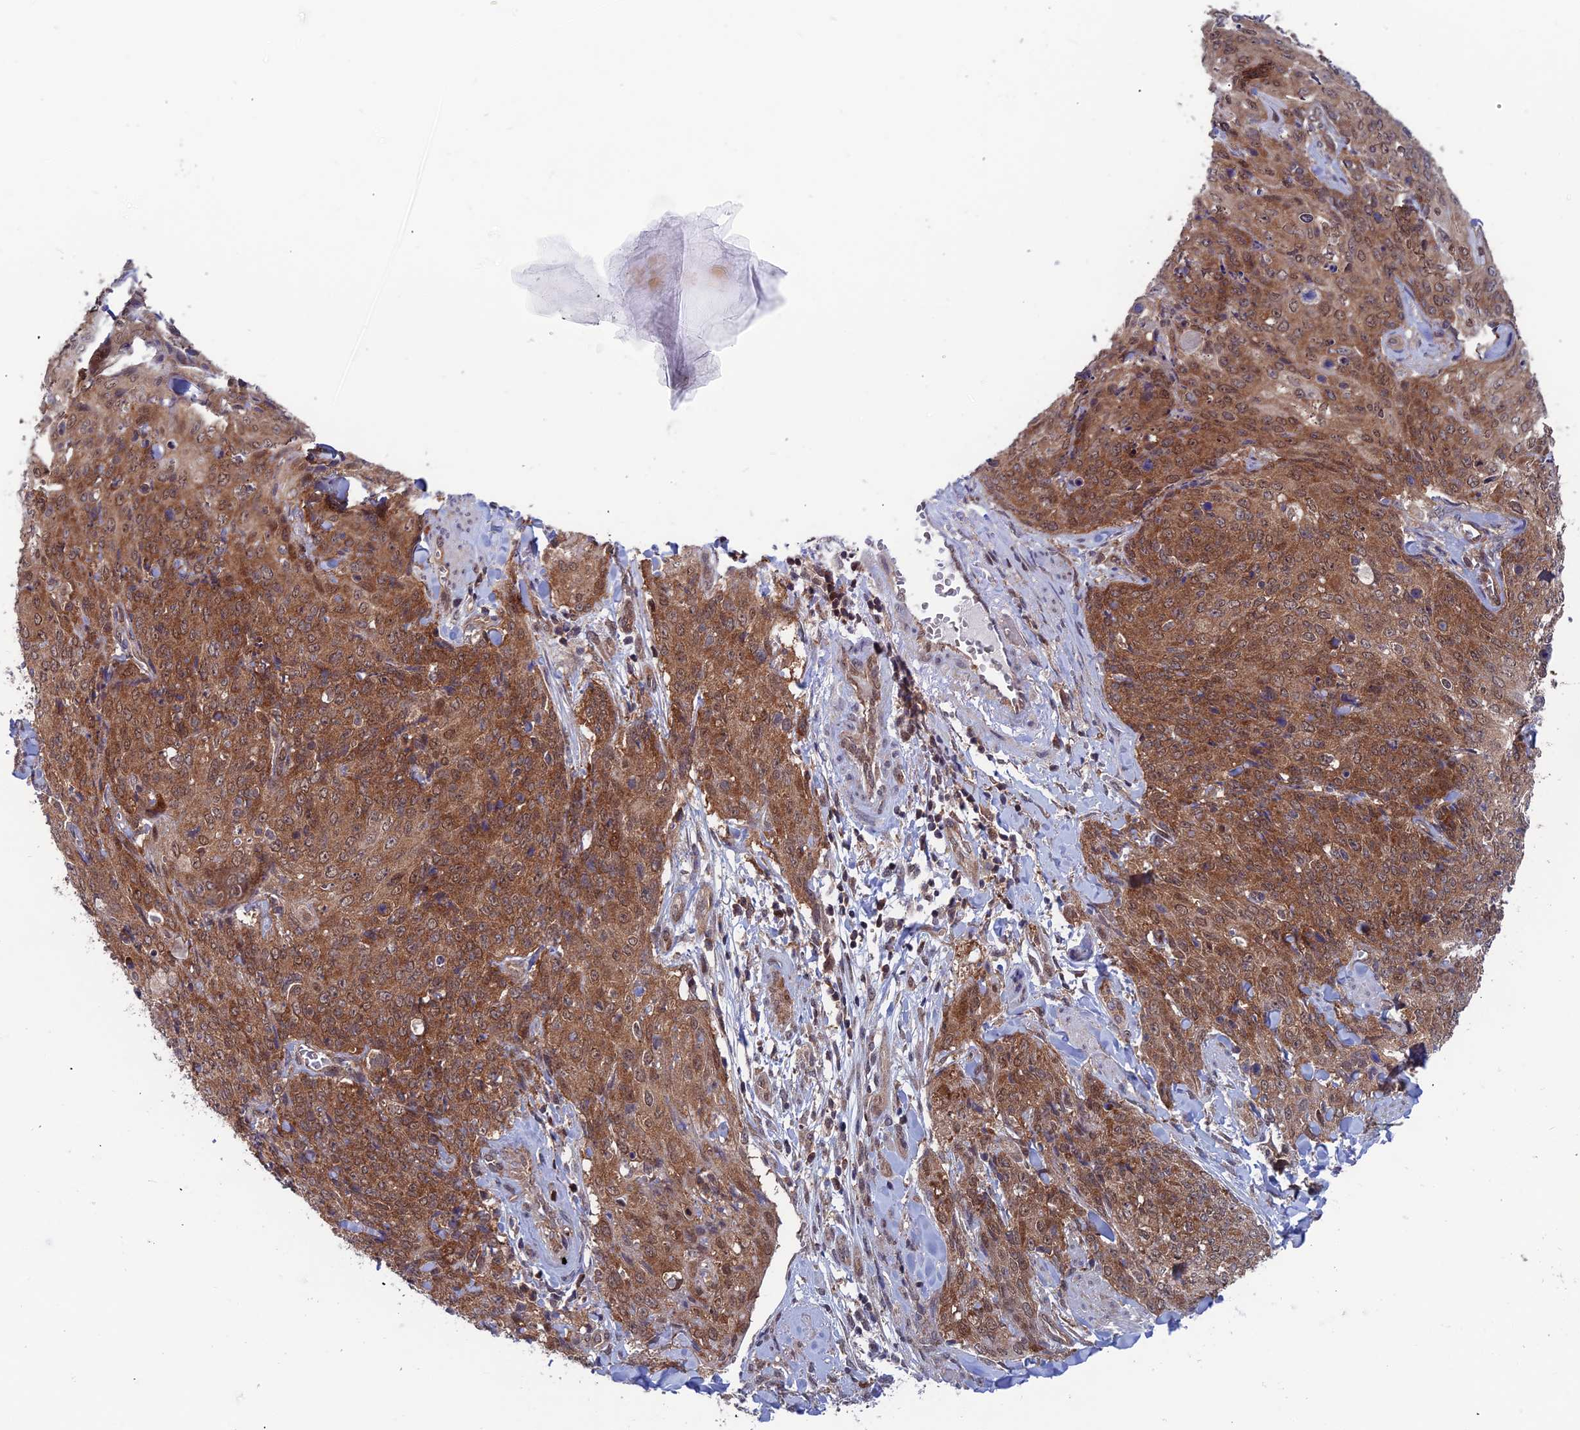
{"staining": {"intensity": "strong", "quantity": ">75%", "location": "cytoplasmic/membranous,nuclear"}, "tissue": "skin cancer", "cell_type": "Tumor cells", "image_type": "cancer", "snomed": [{"axis": "morphology", "description": "Squamous cell carcinoma, NOS"}, {"axis": "topography", "description": "Skin"}, {"axis": "topography", "description": "Vulva"}], "caption": "Protein expression analysis of skin cancer (squamous cell carcinoma) demonstrates strong cytoplasmic/membranous and nuclear positivity in about >75% of tumor cells.", "gene": "IGBP1", "patient": {"sex": "female", "age": 85}}